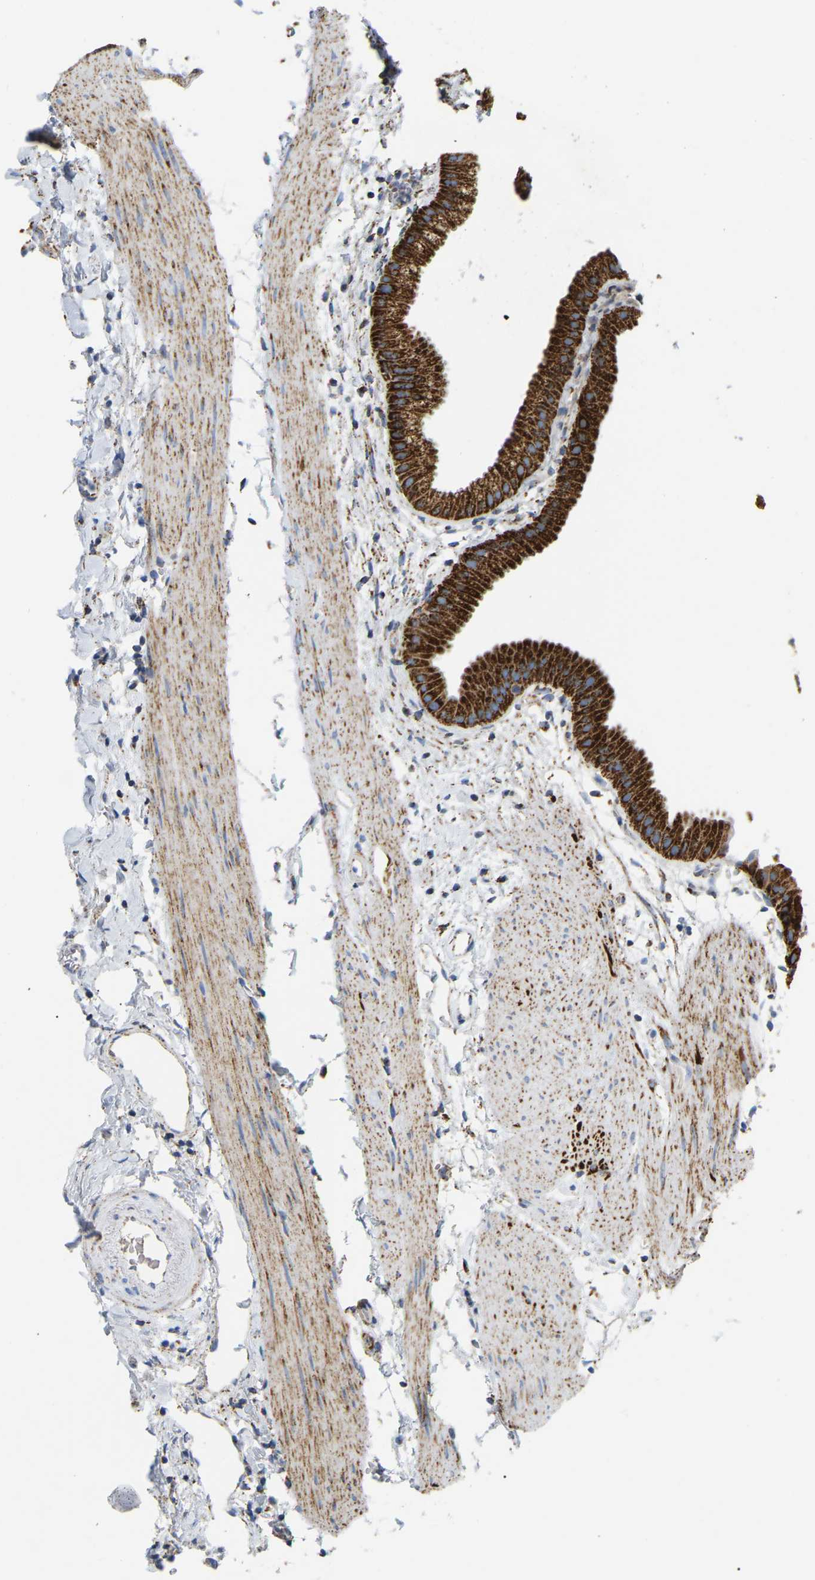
{"staining": {"intensity": "strong", "quantity": ">75%", "location": "cytoplasmic/membranous"}, "tissue": "gallbladder", "cell_type": "Glandular cells", "image_type": "normal", "snomed": [{"axis": "morphology", "description": "Normal tissue, NOS"}, {"axis": "topography", "description": "Gallbladder"}], "caption": "Strong cytoplasmic/membranous expression is identified in about >75% of glandular cells in benign gallbladder. (DAB IHC with brightfield microscopy, high magnification).", "gene": "HIBADH", "patient": {"sex": "female", "age": 64}}